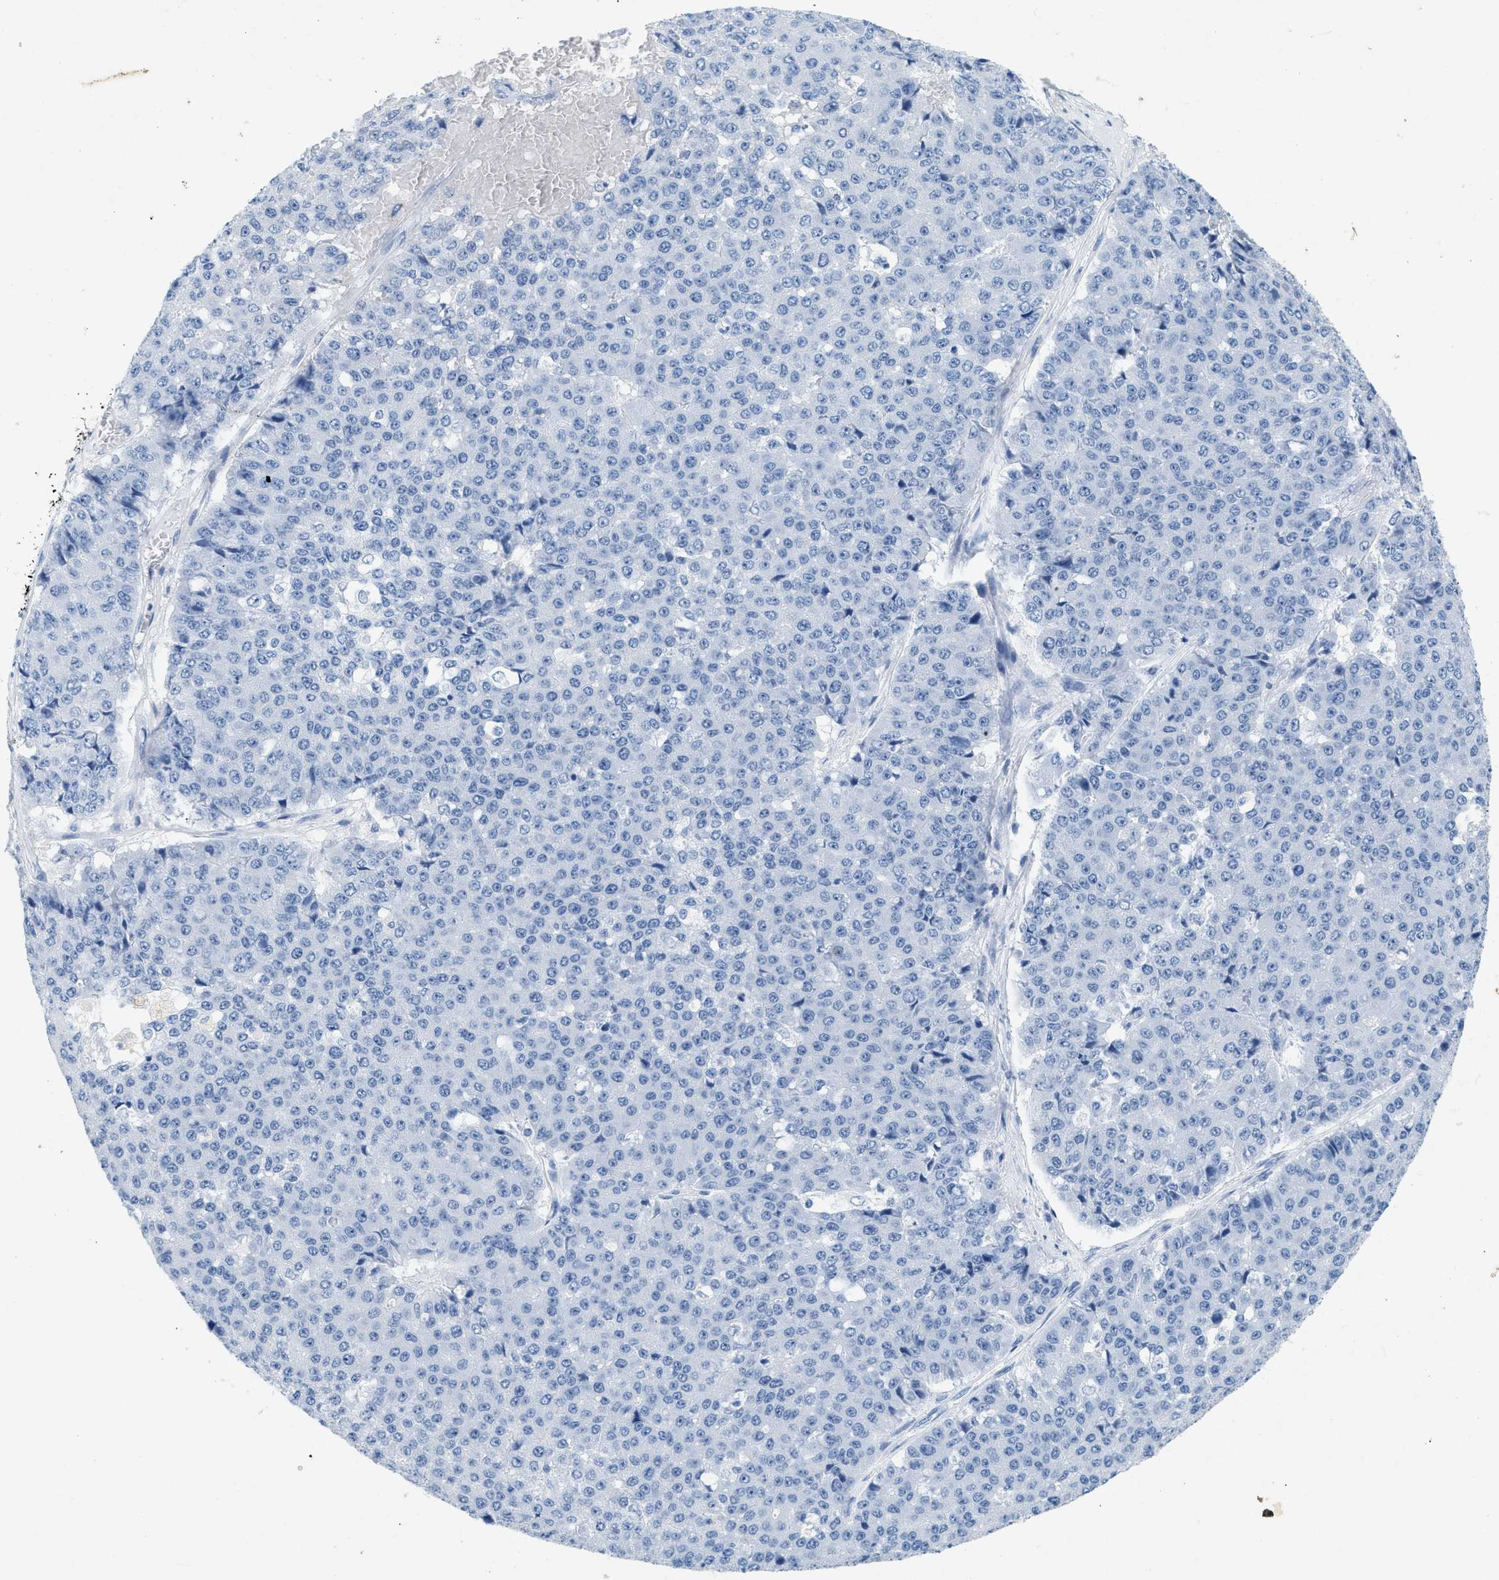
{"staining": {"intensity": "negative", "quantity": "none", "location": "none"}, "tissue": "pancreatic cancer", "cell_type": "Tumor cells", "image_type": "cancer", "snomed": [{"axis": "morphology", "description": "Adenocarcinoma, NOS"}, {"axis": "topography", "description": "Pancreas"}], "caption": "The micrograph exhibits no significant staining in tumor cells of adenocarcinoma (pancreatic).", "gene": "HHATL", "patient": {"sex": "male", "age": 50}}